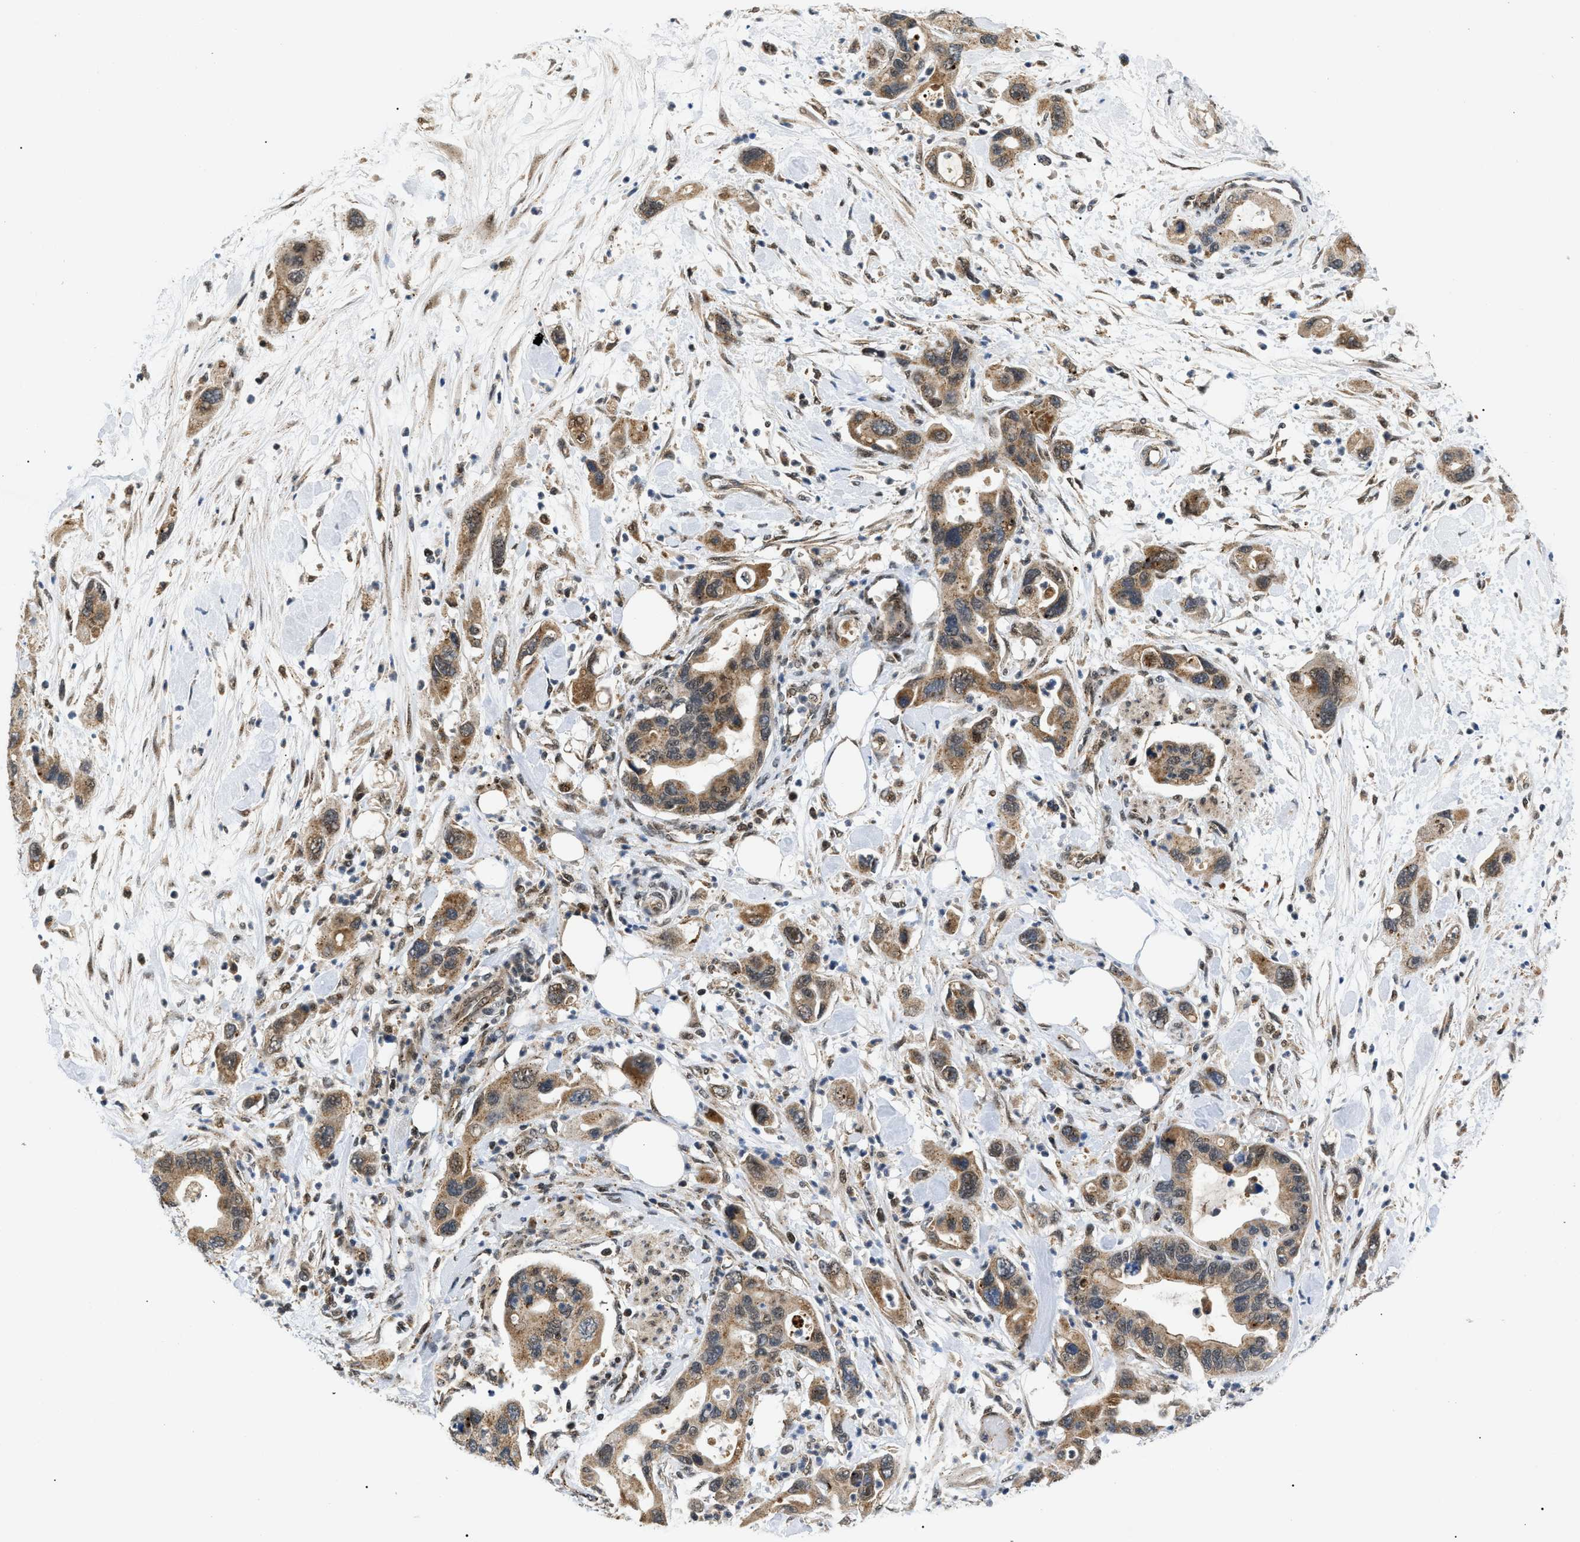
{"staining": {"intensity": "moderate", "quantity": ">75%", "location": "cytoplasmic/membranous"}, "tissue": "pancreatic cancer", "cell_type": "Tumor cells", "image_type": "cancer", "snomed": [{"axis": "morphology", "description": "Normal tissue, NOS"}, {"axis": "morphology", "description": "Adenocarcinoma, NOS"}, {"axis": "topography", "description": "Pancreas"}], "caption": "Immunohistochemical staining of human pancreatic adenocarcinoma shows medium levels of moderate cytoplasmic/membranous positivity in approximately >75% of tumor cells.", "gene": "ZBTB11", "patient": {"sex": "female", "age": 71}}